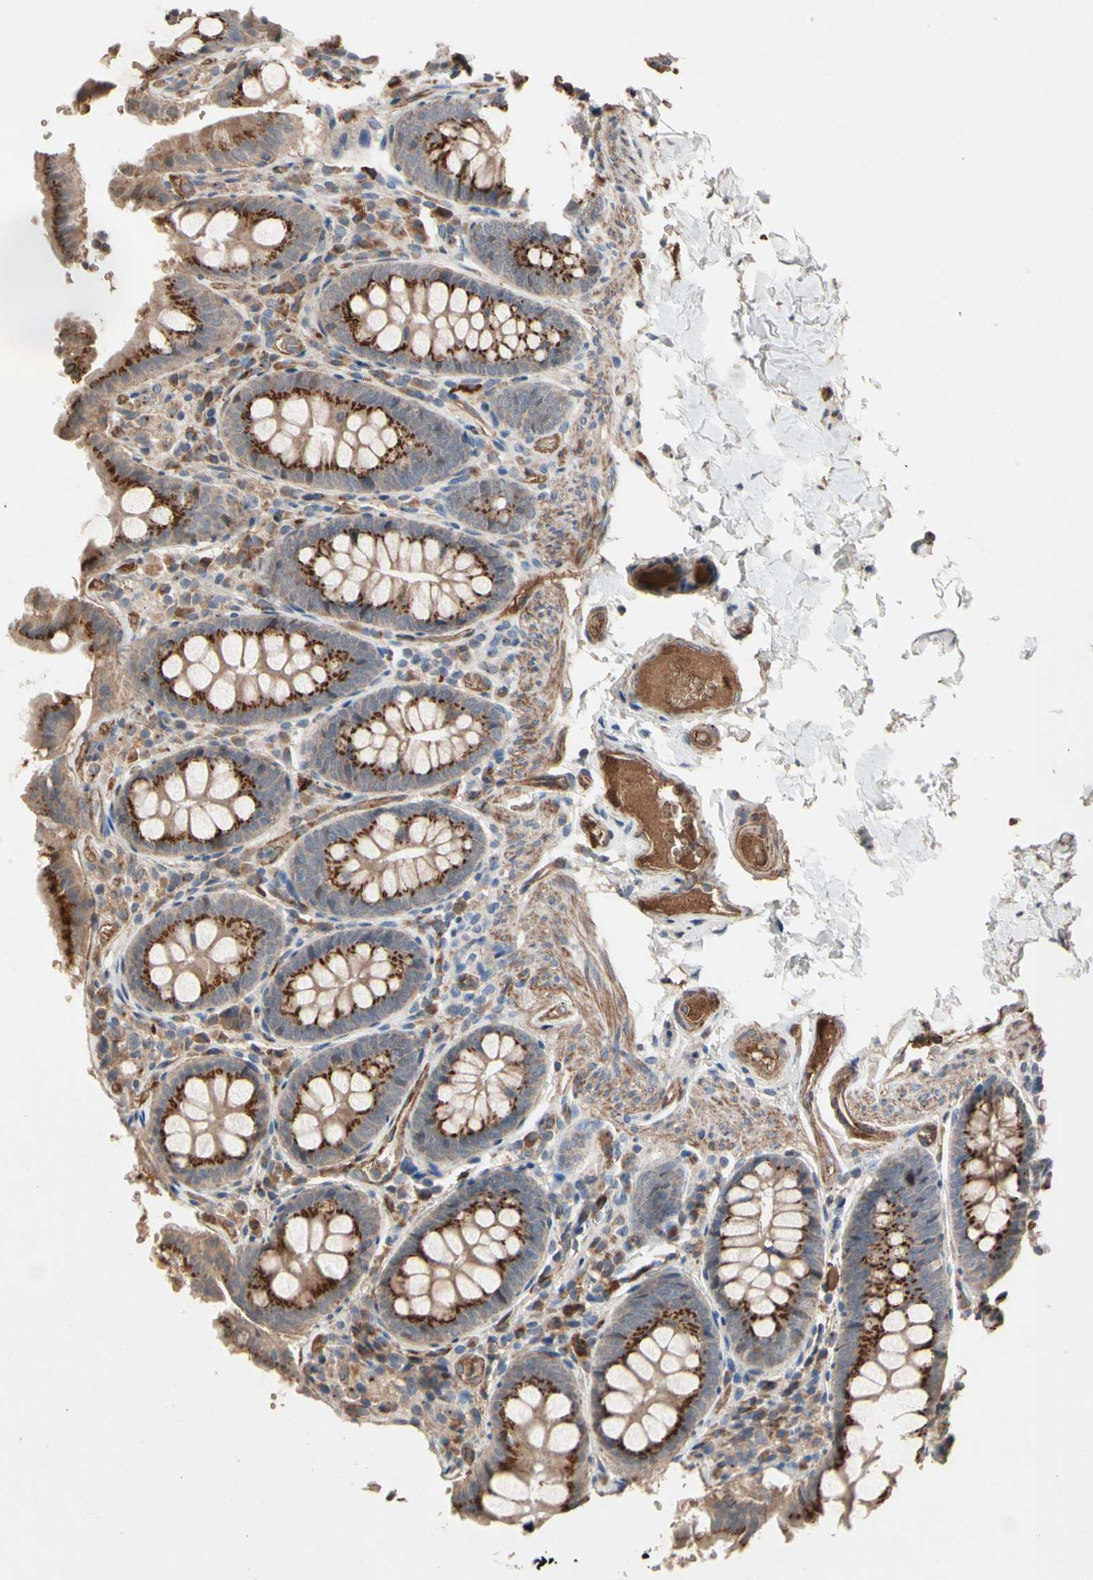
{"staining": {"intensity": "moderate", "quantity": ">75%", "location": "cytoplasmic/membranous"}, "tissue": "colon", "cell_type": "Endothelial cells", "image_type": "normal", "snomed": [{"axis": "morphology", "description": "Normal tissue, NOS"}, {"axis": "topography", "description": "Colon"}], "caption": "Protein staining of normal colon displays moderate cytoplasmic/membranous staining in about >75% of endothelial cells. The staining was performed using DAB (3,3'-diaminobenzidine) to visualize the protein expression in brown, while the nuclei were stained in blue with hematoxylin (Magnification: 20x).", "gene": "GCK", "patient": {"sex": "female", "age": 61}}